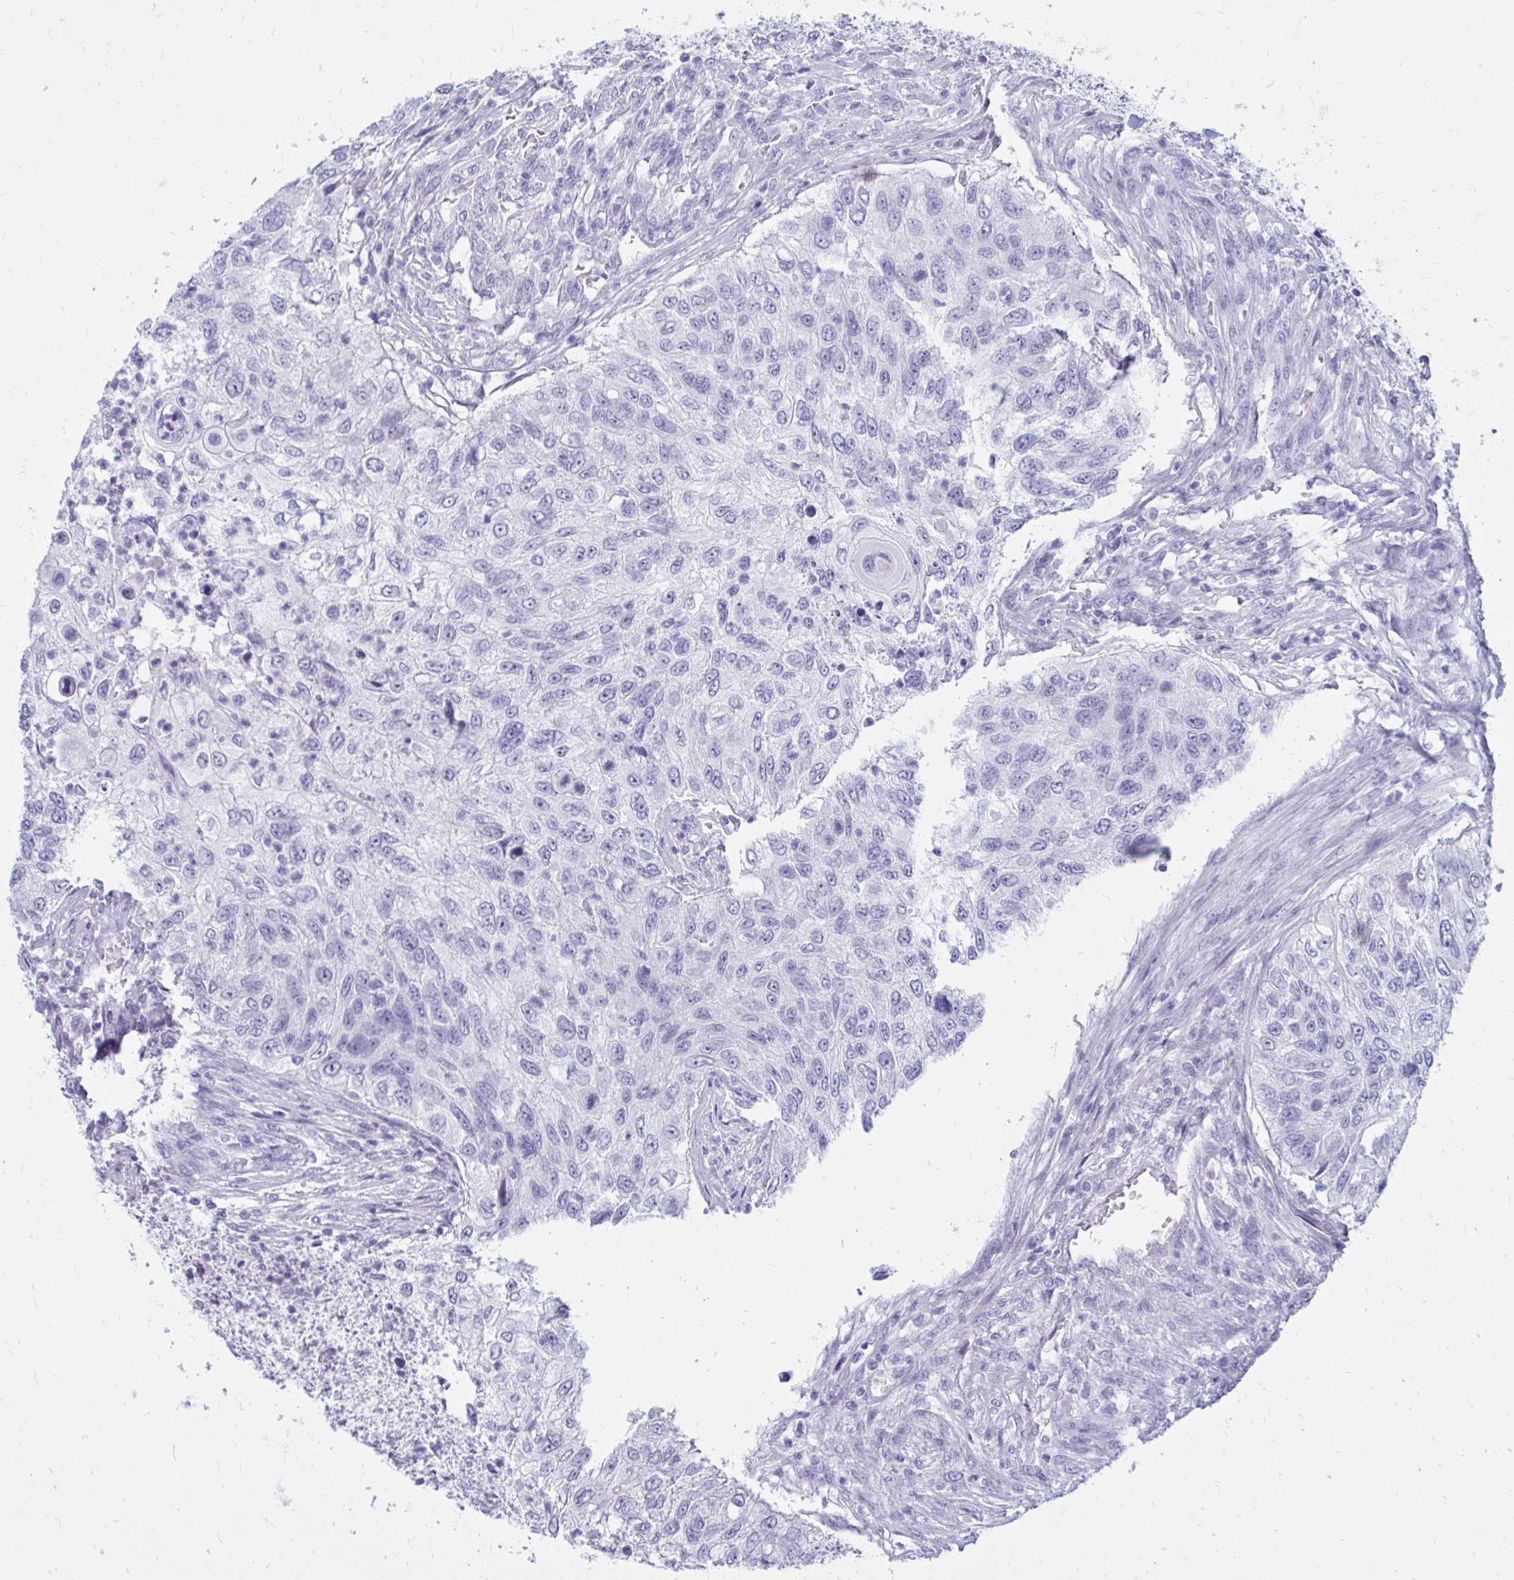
{"staining": {"intensity": "negative", "quantity": "none", "location": "none"}, "tissue": "urothelial cancer", "cell_type": "Tumor cells", "image_type": "cancer", "snomed": [{"axis": "morphology", "description": "Urothelial carcinoma, High grade"}, {"axis": "topography", "description": "Urinary bladder"}], "caption": "Immunohistochemistry (IHC) micrograph of neoplastic tissue: human urothelial cancer stained with DAB displays no significant protein staining in tumor cells.", "gene": "NANOGNB", "patient": {"sex": "female", "age": 60}}